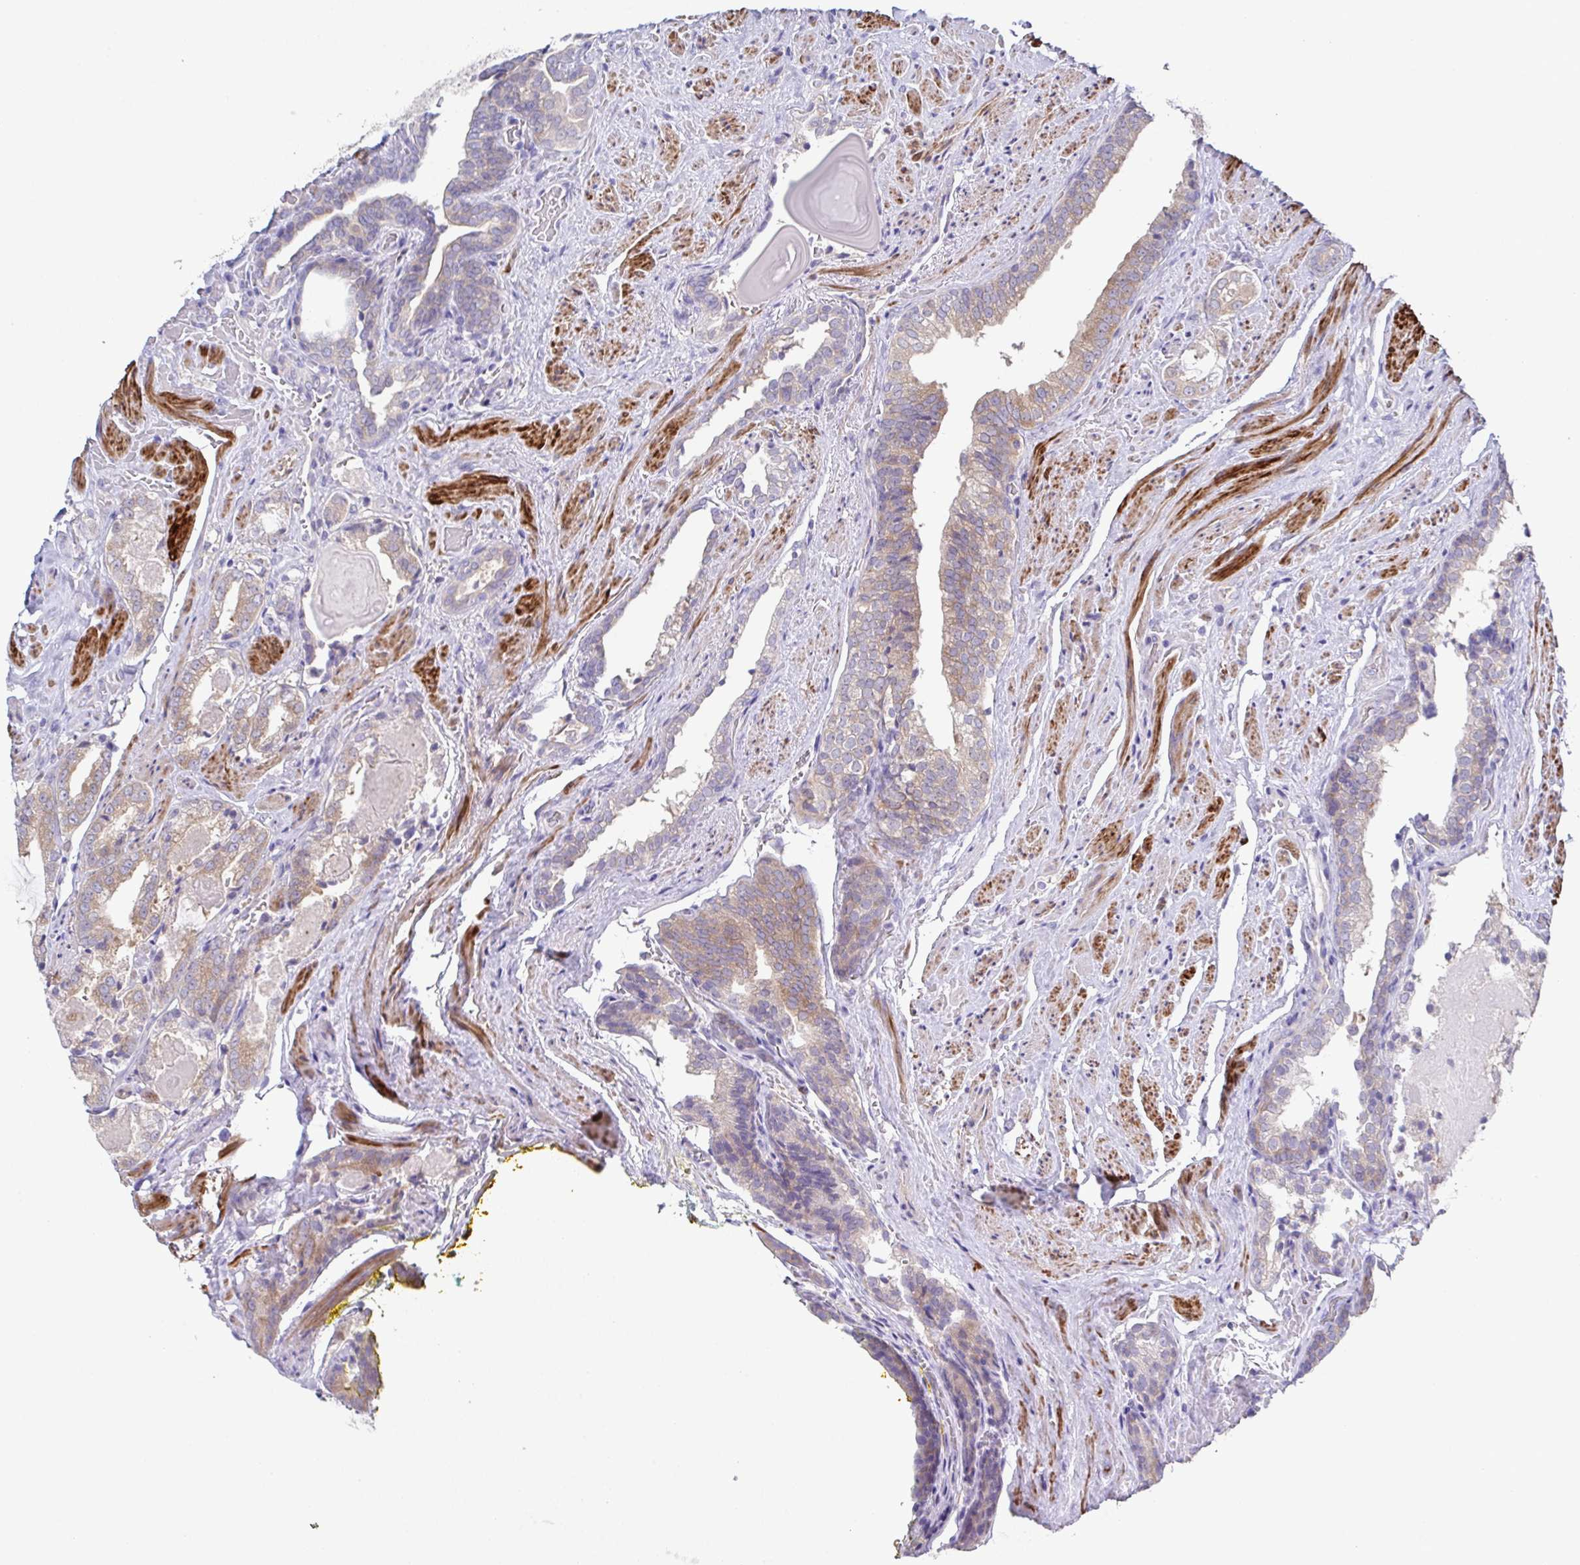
{"staining": {"intensity": "weak", "quantity": ">75%", "location": "cytoplasmic/membranous"}, "tissue": "prostate cancer", "cell_type": "Tumor cells", "image_type": "cancer", "snomed": [{"axis": "morphology", "description": "Adenocarcinoma, High grade"}, {"axis": "topography", "description": "Prostate"}], "caption": "Tumor cells exhibit weak cytoplasmic/membranous positivity in approximately >75% of cells in high-grade adenocarcinoma (prostate).", "gene": "CFAP97D1", "patient": {"sex": "male", "age": 65}}